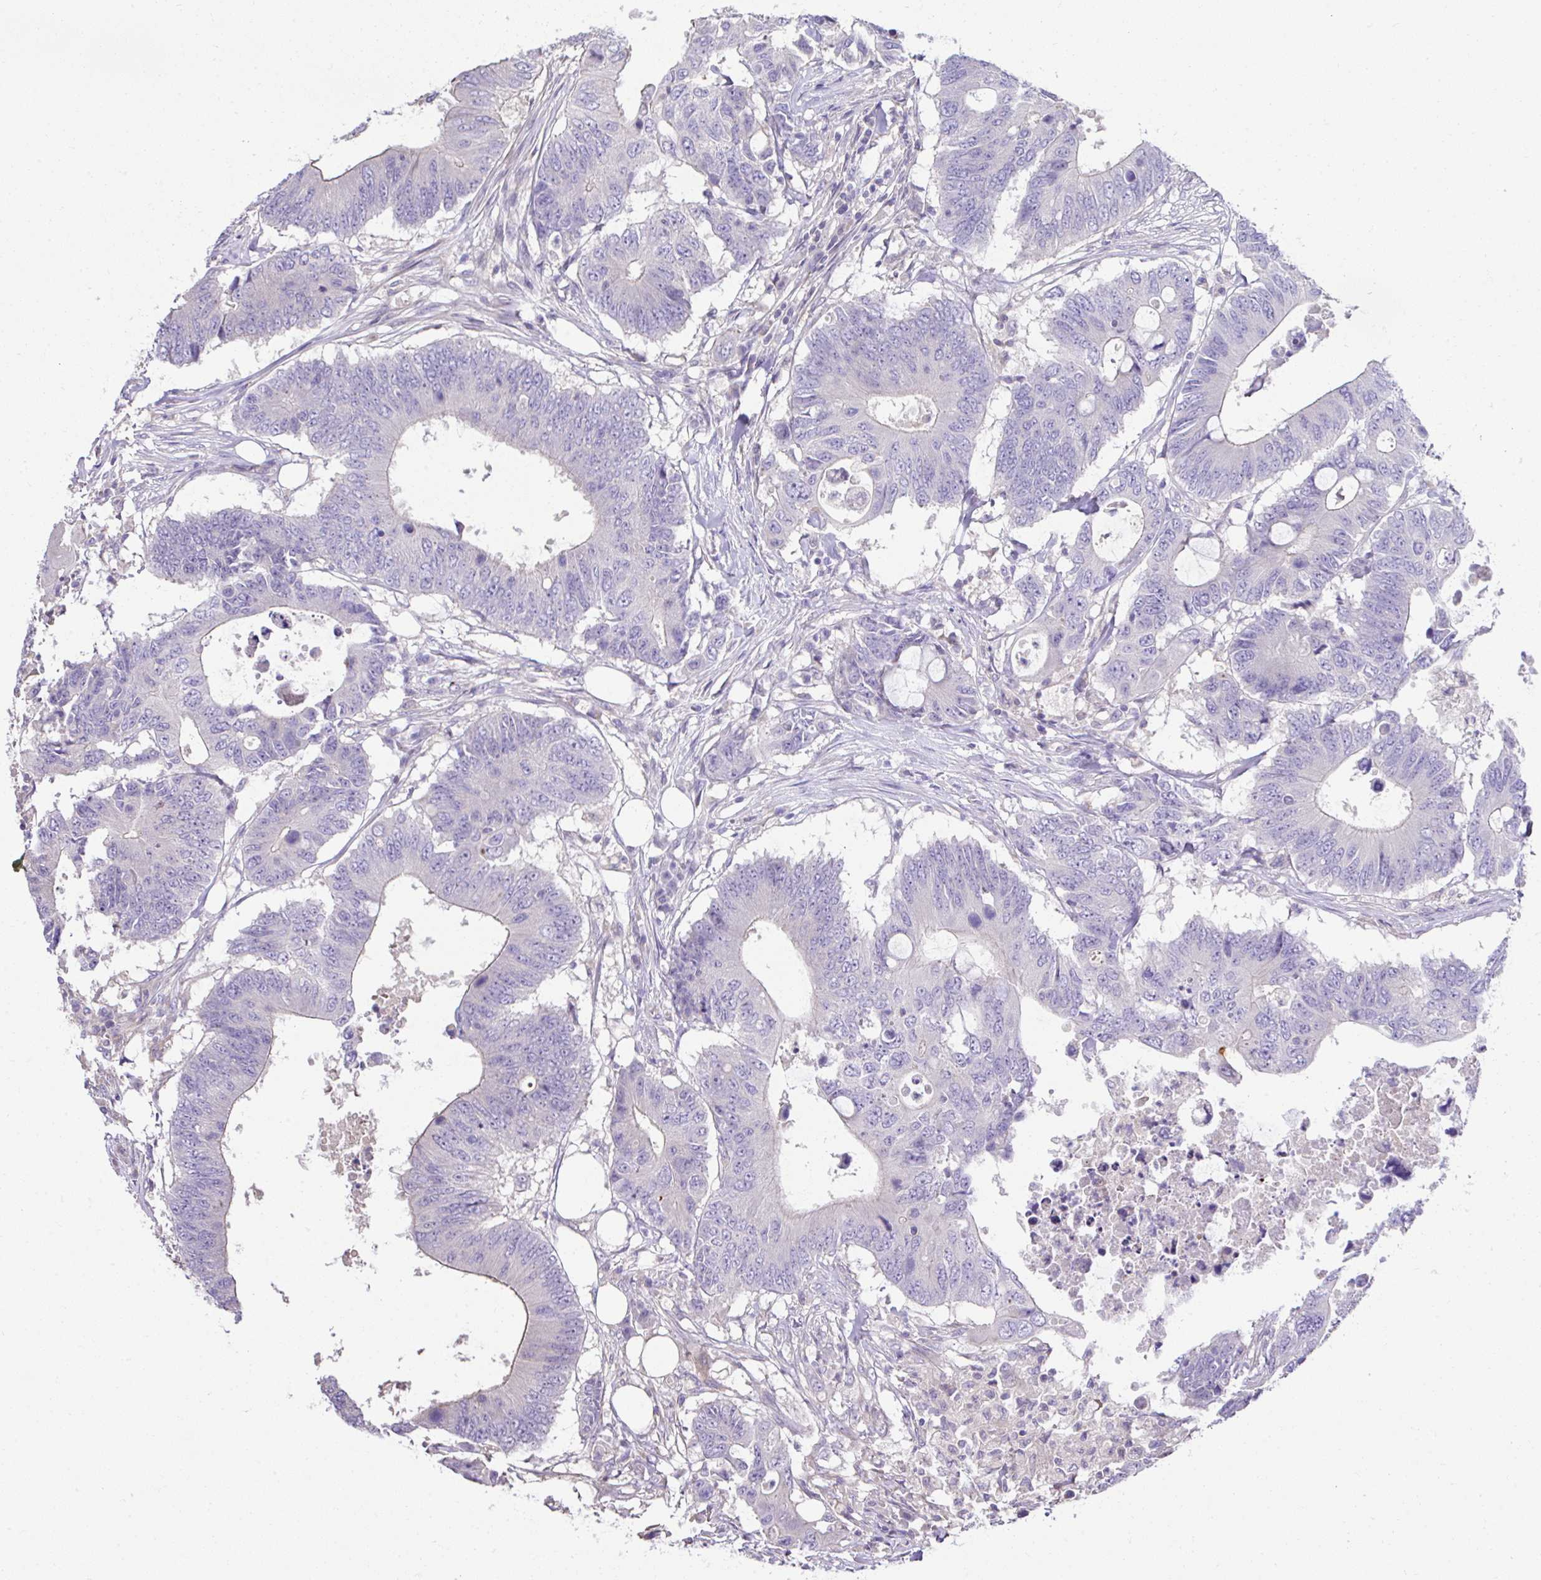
{"staining": {"intensity": "negative", "quantity": "none", "location": "none"}, "tissue": "colorectal cancer", "cell_type": "Tumor cells", "image_type": "cancer", "snomed": [{"axis": "morphology", "description": "Adenocarcinoma, NOS"}, {"axis": "topography", "description": "Colon"}], "caption": "The photomicrograph shows no significant positivity in tumor cells of adenocarcinoma (colorectal).", "gene": "CCDC85C", "patient": {"sex": "male", "age": 71}}